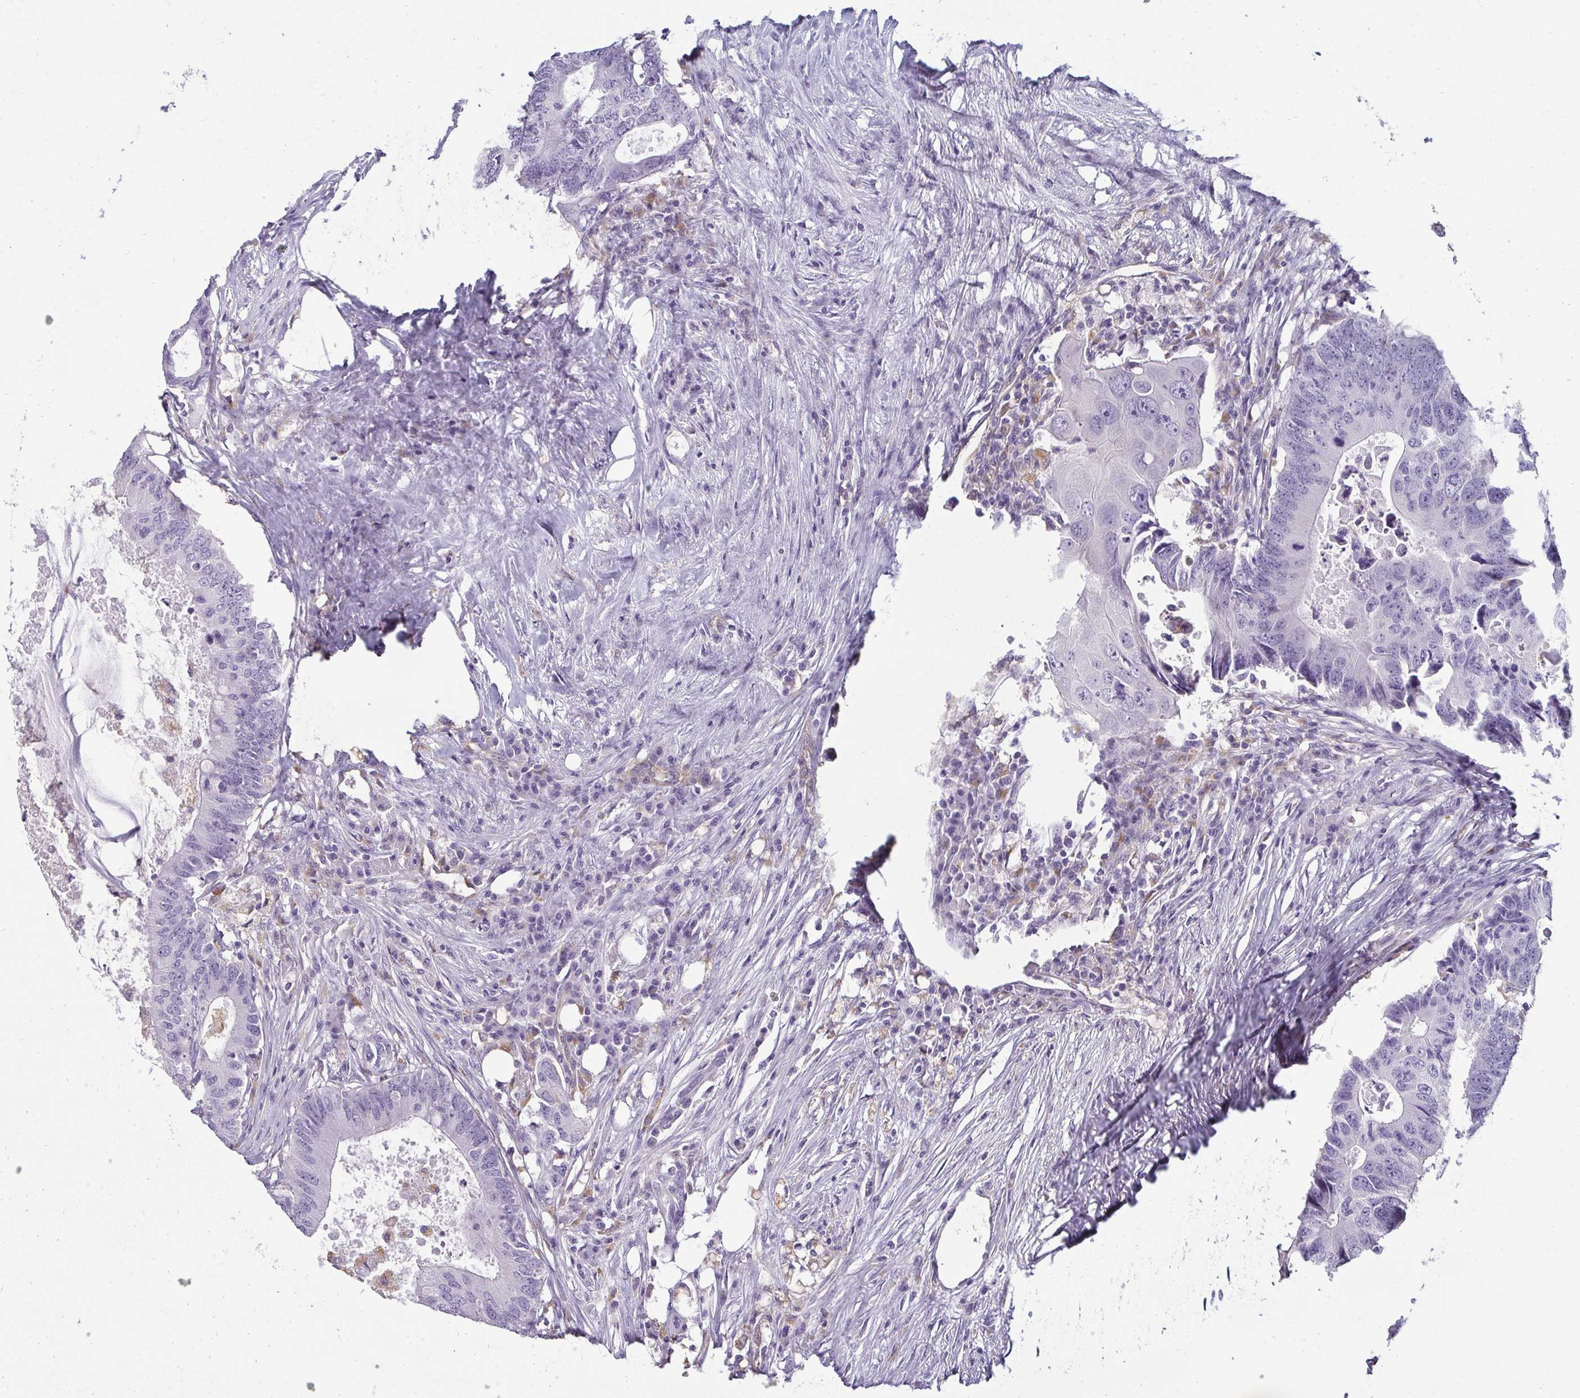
{"staining": {"intensity": "negative", "quantity": "none", "location": "none"}, "tissue": "colorectal cancer", "cell_type": "Tumor cells", "image_type": "cancer", "snomed": [{"axis": "morphology", "description": "Adenocarcinoma, NOS"}, {"axis": "topography", "description": "Colon"}], "caption": "This is an immunohistochemistry image of colorectal adenocarcinoma. There is no expression in tumor cells.", "gene": "PDE2A", "patient": {"sex": "male", "age": 71}}